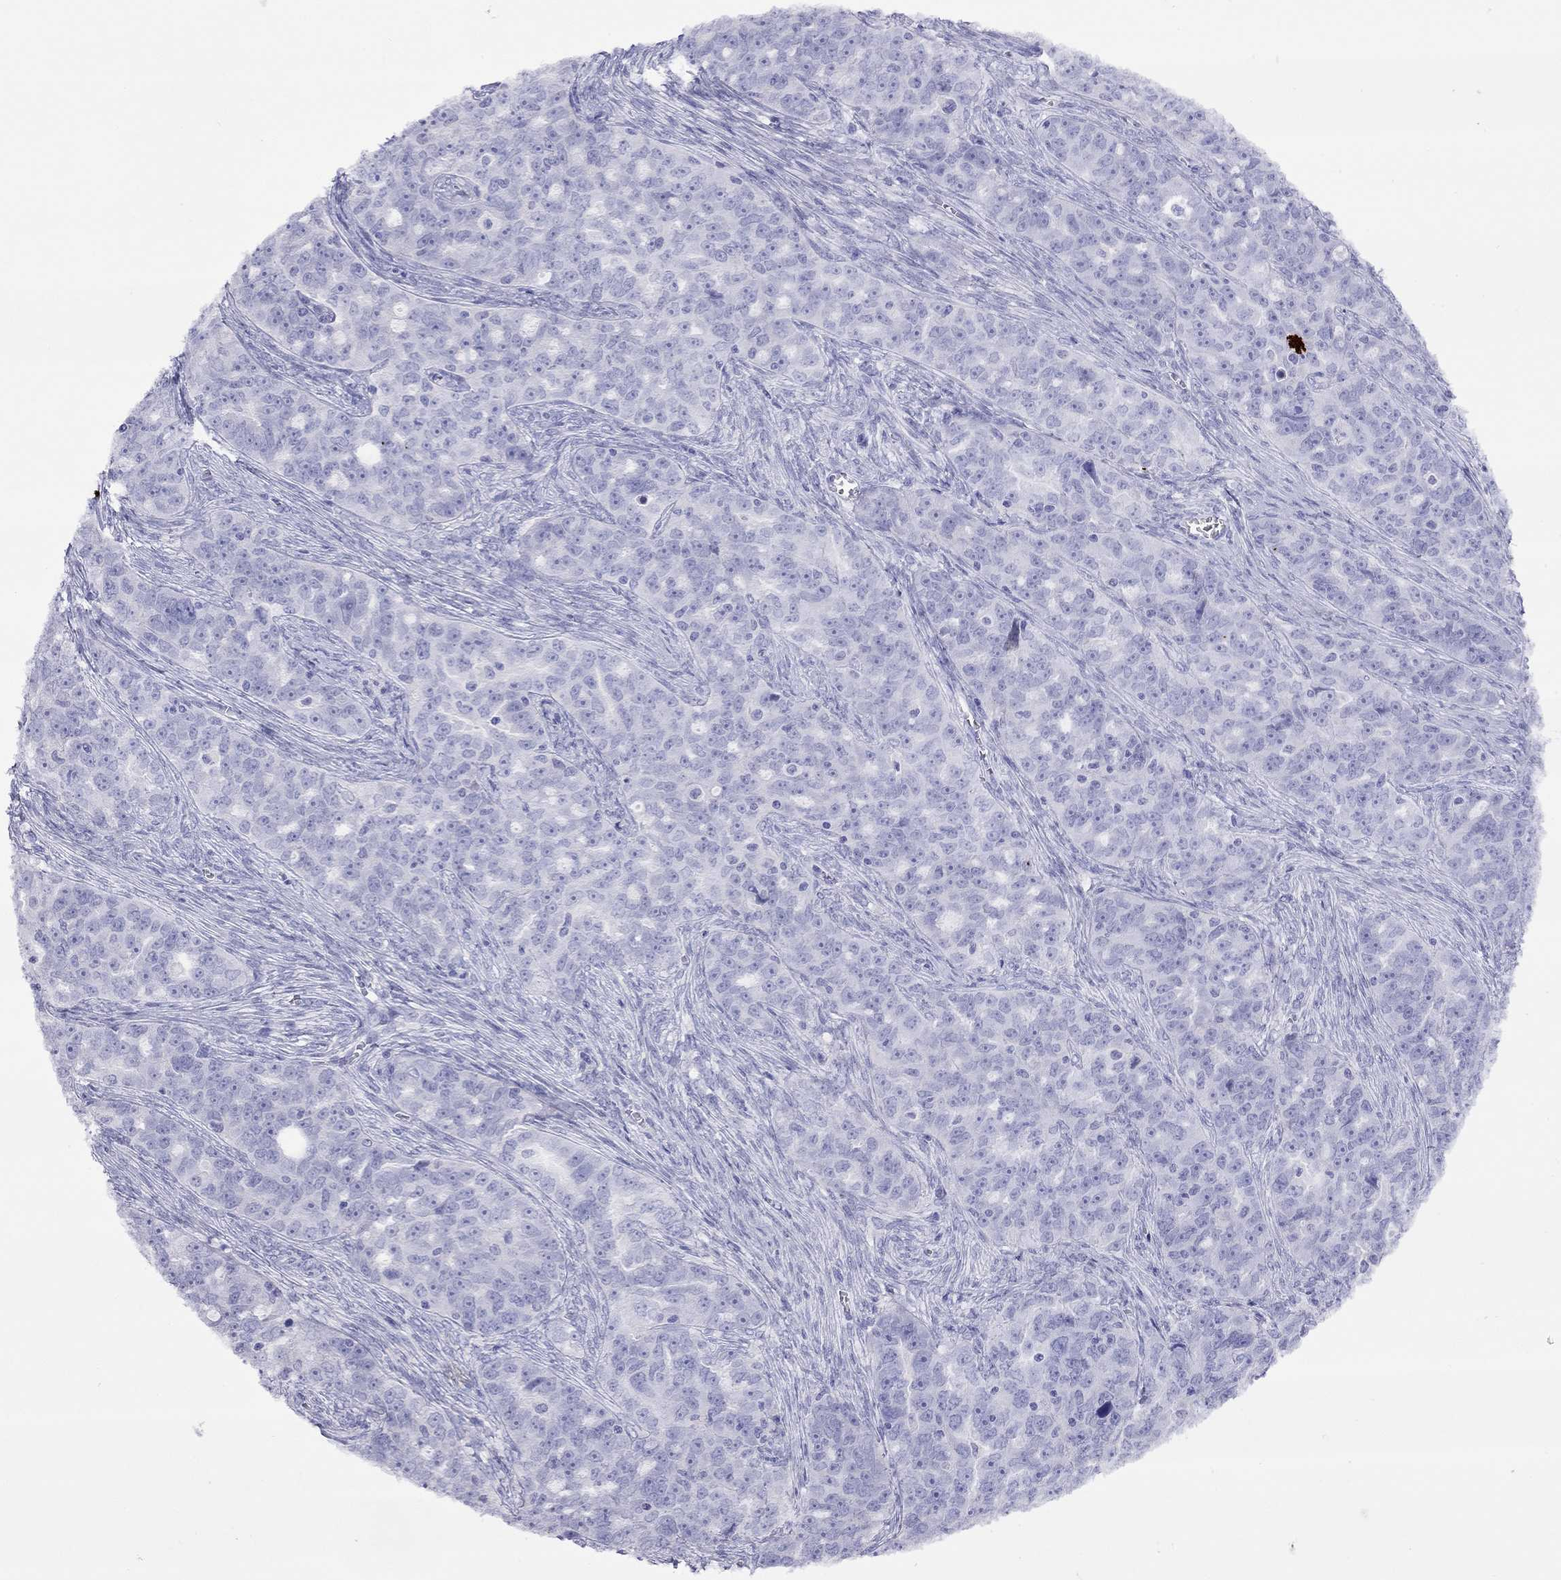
{"staining": {"intensity": "negative", "quantity": "none", "location": "none"}, "tissue": "ovarian cancer", "cell_type": "Tumor cells", "image_type": "cancer", "snomed": [{"axis": "morphology", "description": "Cystadenocarcinoma, serous, NOS"}, {"axis": "topography", "description": "Ovary"}], "caption": "Ovarian serous cystadenocarcinoma stained for a protein using IHC demonstrates no positivity tumor cells.", "gene": "SLC30A8", "patient": {"sex": "female", "age": 51}}